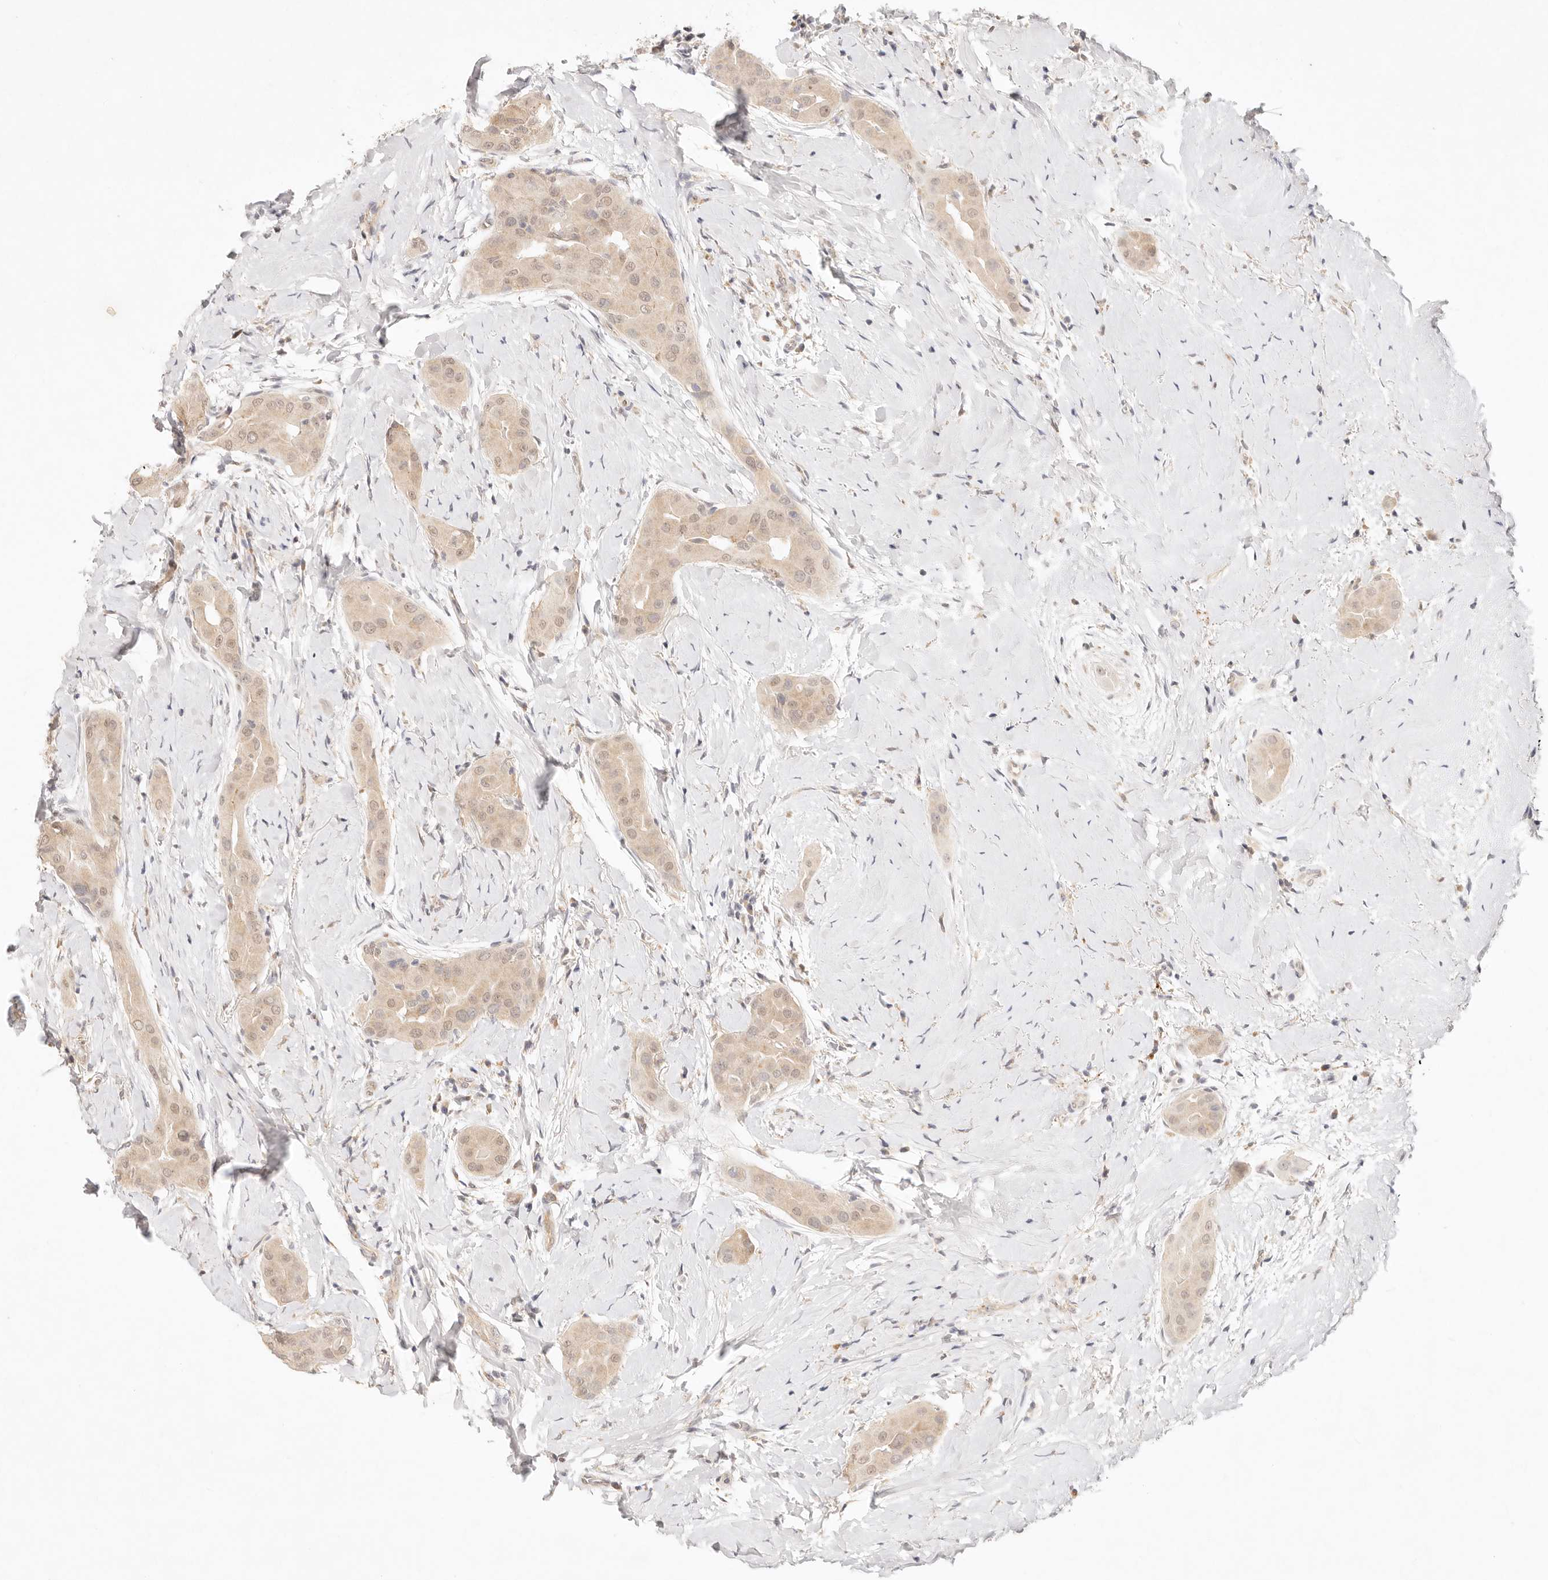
{"staining": {"intensity": "weak", "quantity": ">75%", "location": "cytoplasmic/membranous,nuclear"}, "tissue": "thyroid cancer", "cell_type": "Tumor cells", "image_type": "cancer", "snomed": [{"axis": "morphology", "description": "Papillary adenocarcinoma, NOS"}, {"axis": "topography", "description": "Thyroid gland"}], "caption": "Thyroid cancer (papillary adenocarcinoma) stained with a protein marker demonstrates weak staining in tumor cells.", "gene": "GPR156", "patient": {"sex": "male", "age": 33}}